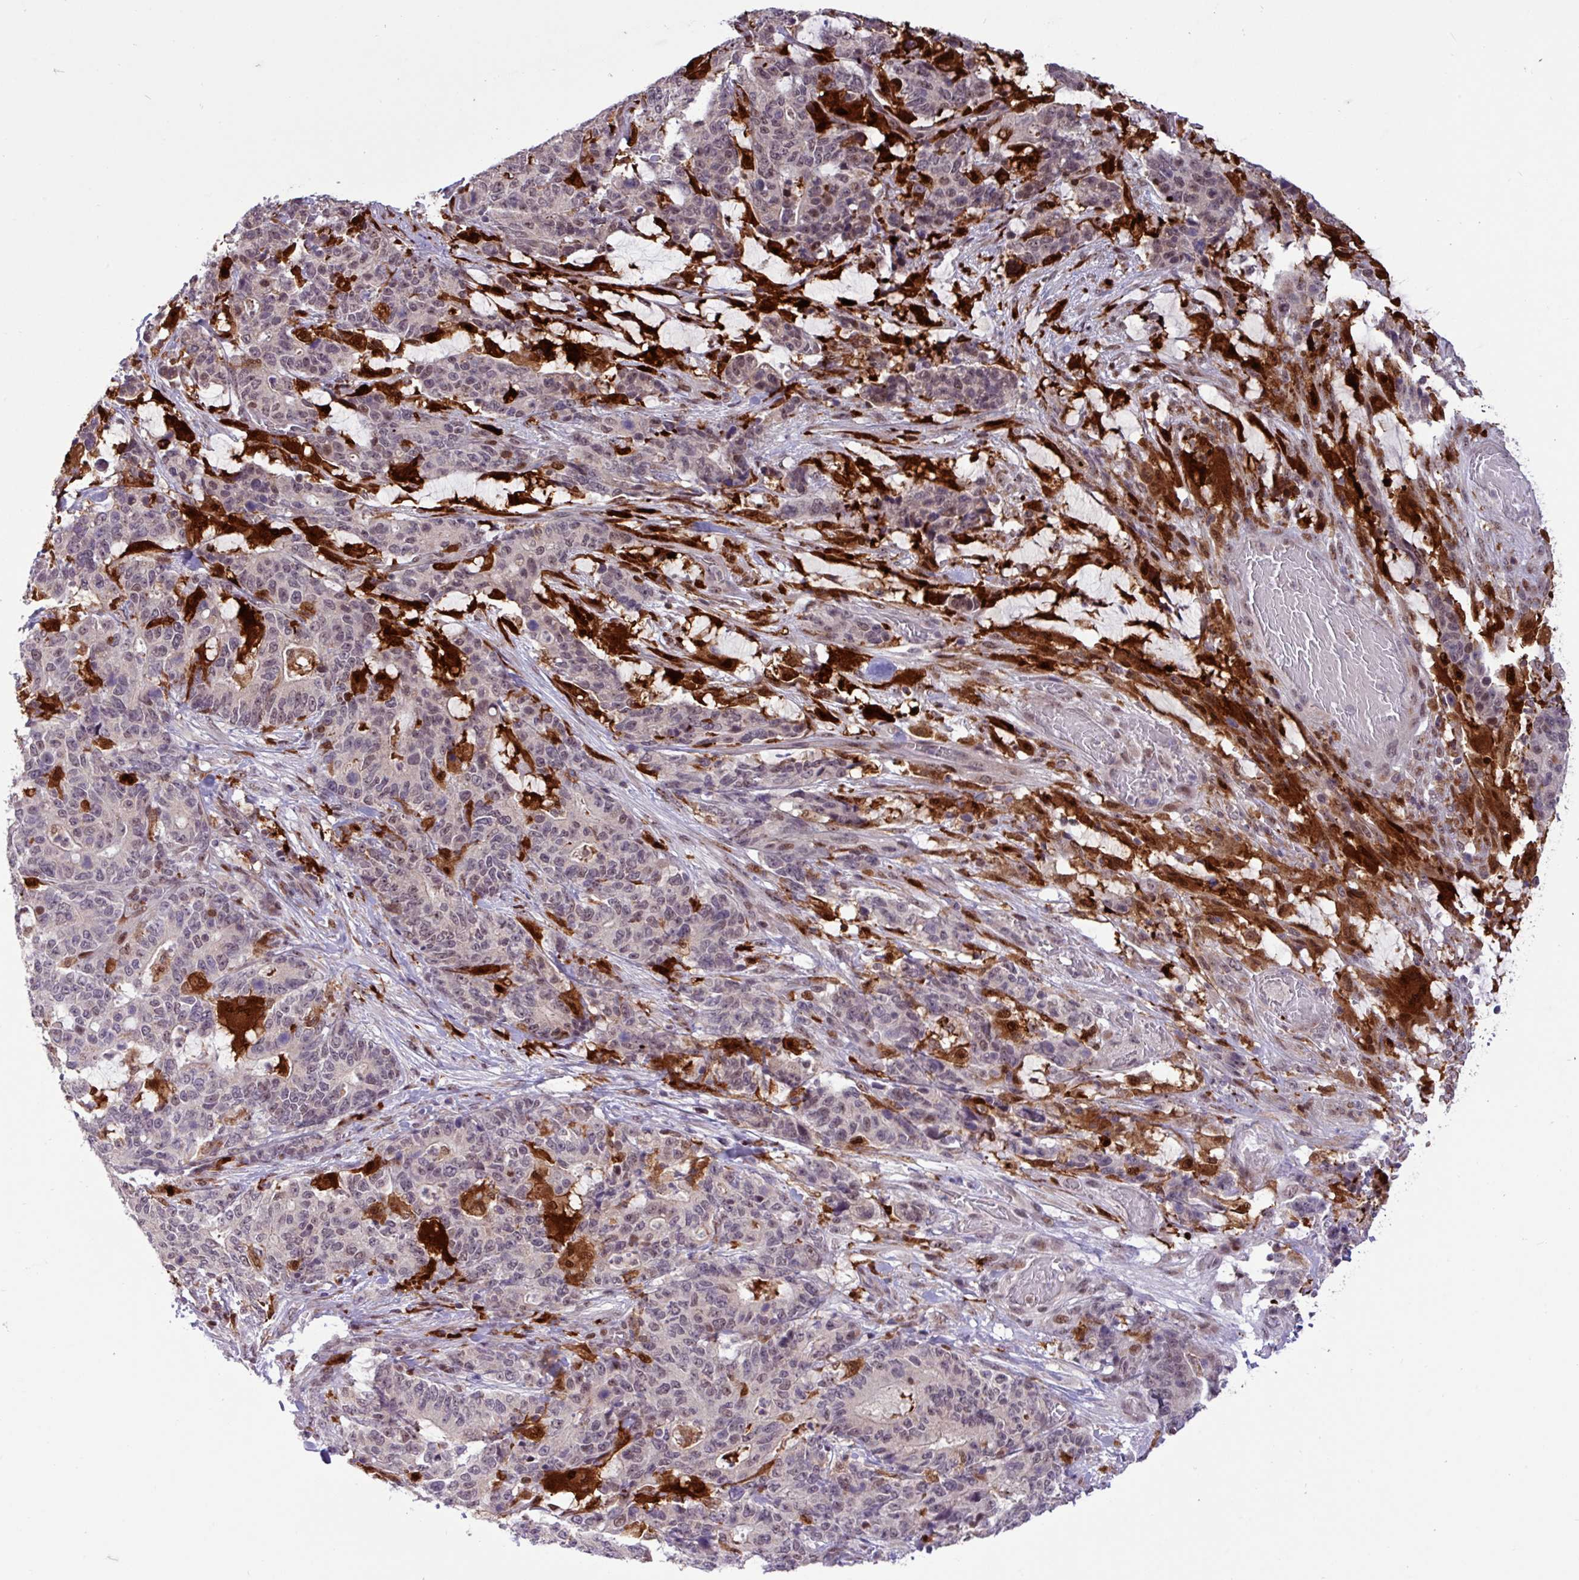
{"staining": {"intensity": "moderate", "quantity": "<25%", "location": "nuclear"}, "tissue": "stomach cancer", "cell_type": "Tumor cells", "image_type": "cancer", "snomed": [{"axis": "morphology", "description": "Normal tissue, NOS"}, {"axis": "morphology", "description": "Adenocarcinoma, NOS"}, {"axis": "topography", "description": "Stomach"}], "caption": "High-power microscopy captured an IHC histopathology image of adenocarcinoma (stomach), revealing moderate nuclear positivity in approximately <25% of tumor cells. The staining was performed using DAB (3,3'-diaminobenzidine), with brown indicating positive protein expression. Nuclei are stained blue with hematoxylin.", "gene": "BRD3", "patient": {"sex": "female", "age": 64}}